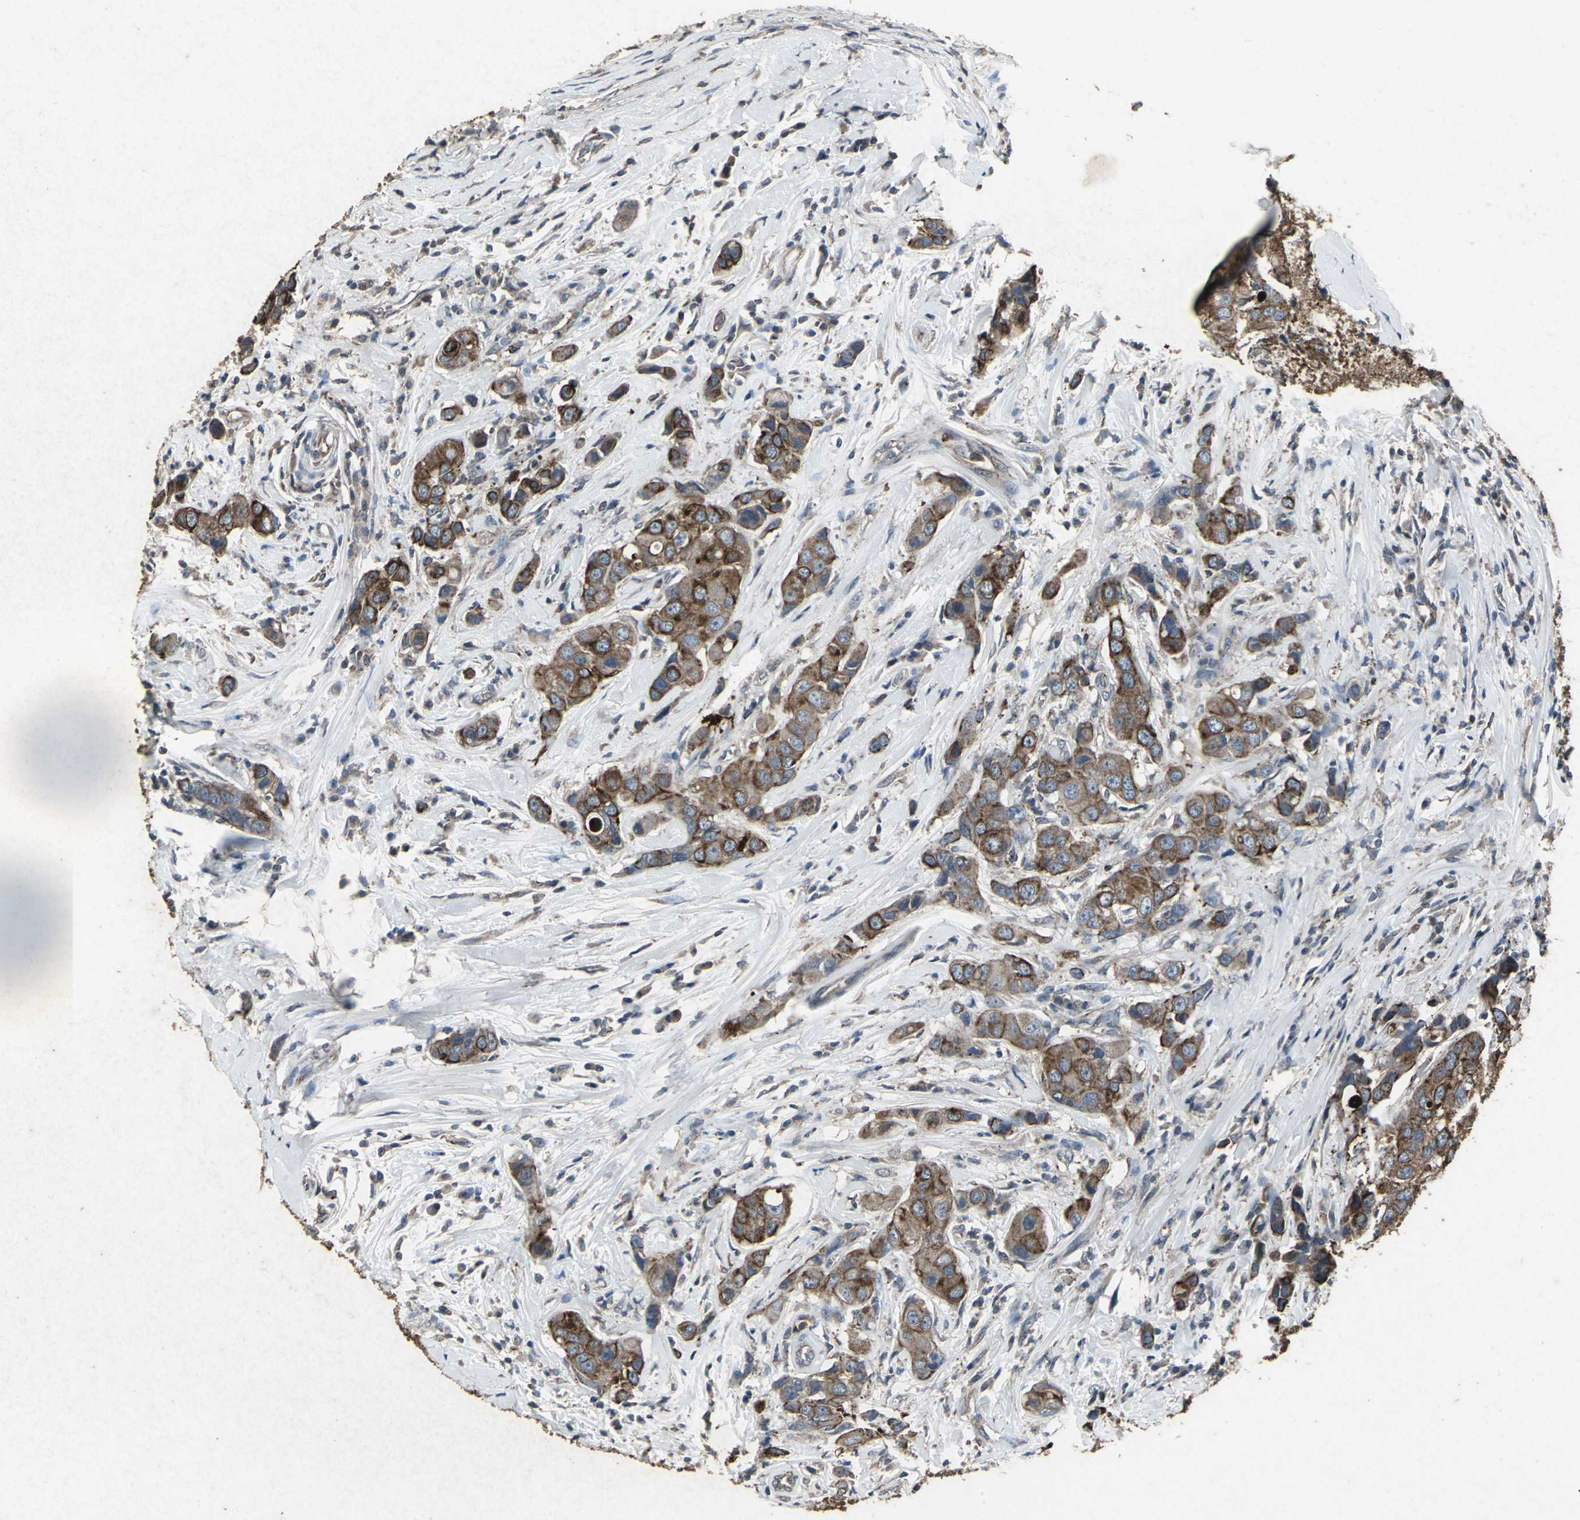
{"staining": {"intensity": "strong", "quantity": ">75%", "location": "cytoplasmic/membranous"}, "tissue": "breast cancer", "cell_type": "Tumor cells", "image_type": "cancer", "snomed": [{"axis": "morphology", "description": "Duct carcinoma"}, {"axis": "topography", "description": "Breast"}], "caption": "About >75% of tumor cells in human infiltrating ductal carcinoma (breast) display strong cytoplasmic/membranous protein expression as visualized by brown immunohistochemical staining.", "gene": "CCR9", "patient": {"sex": "female", "age": 27}}